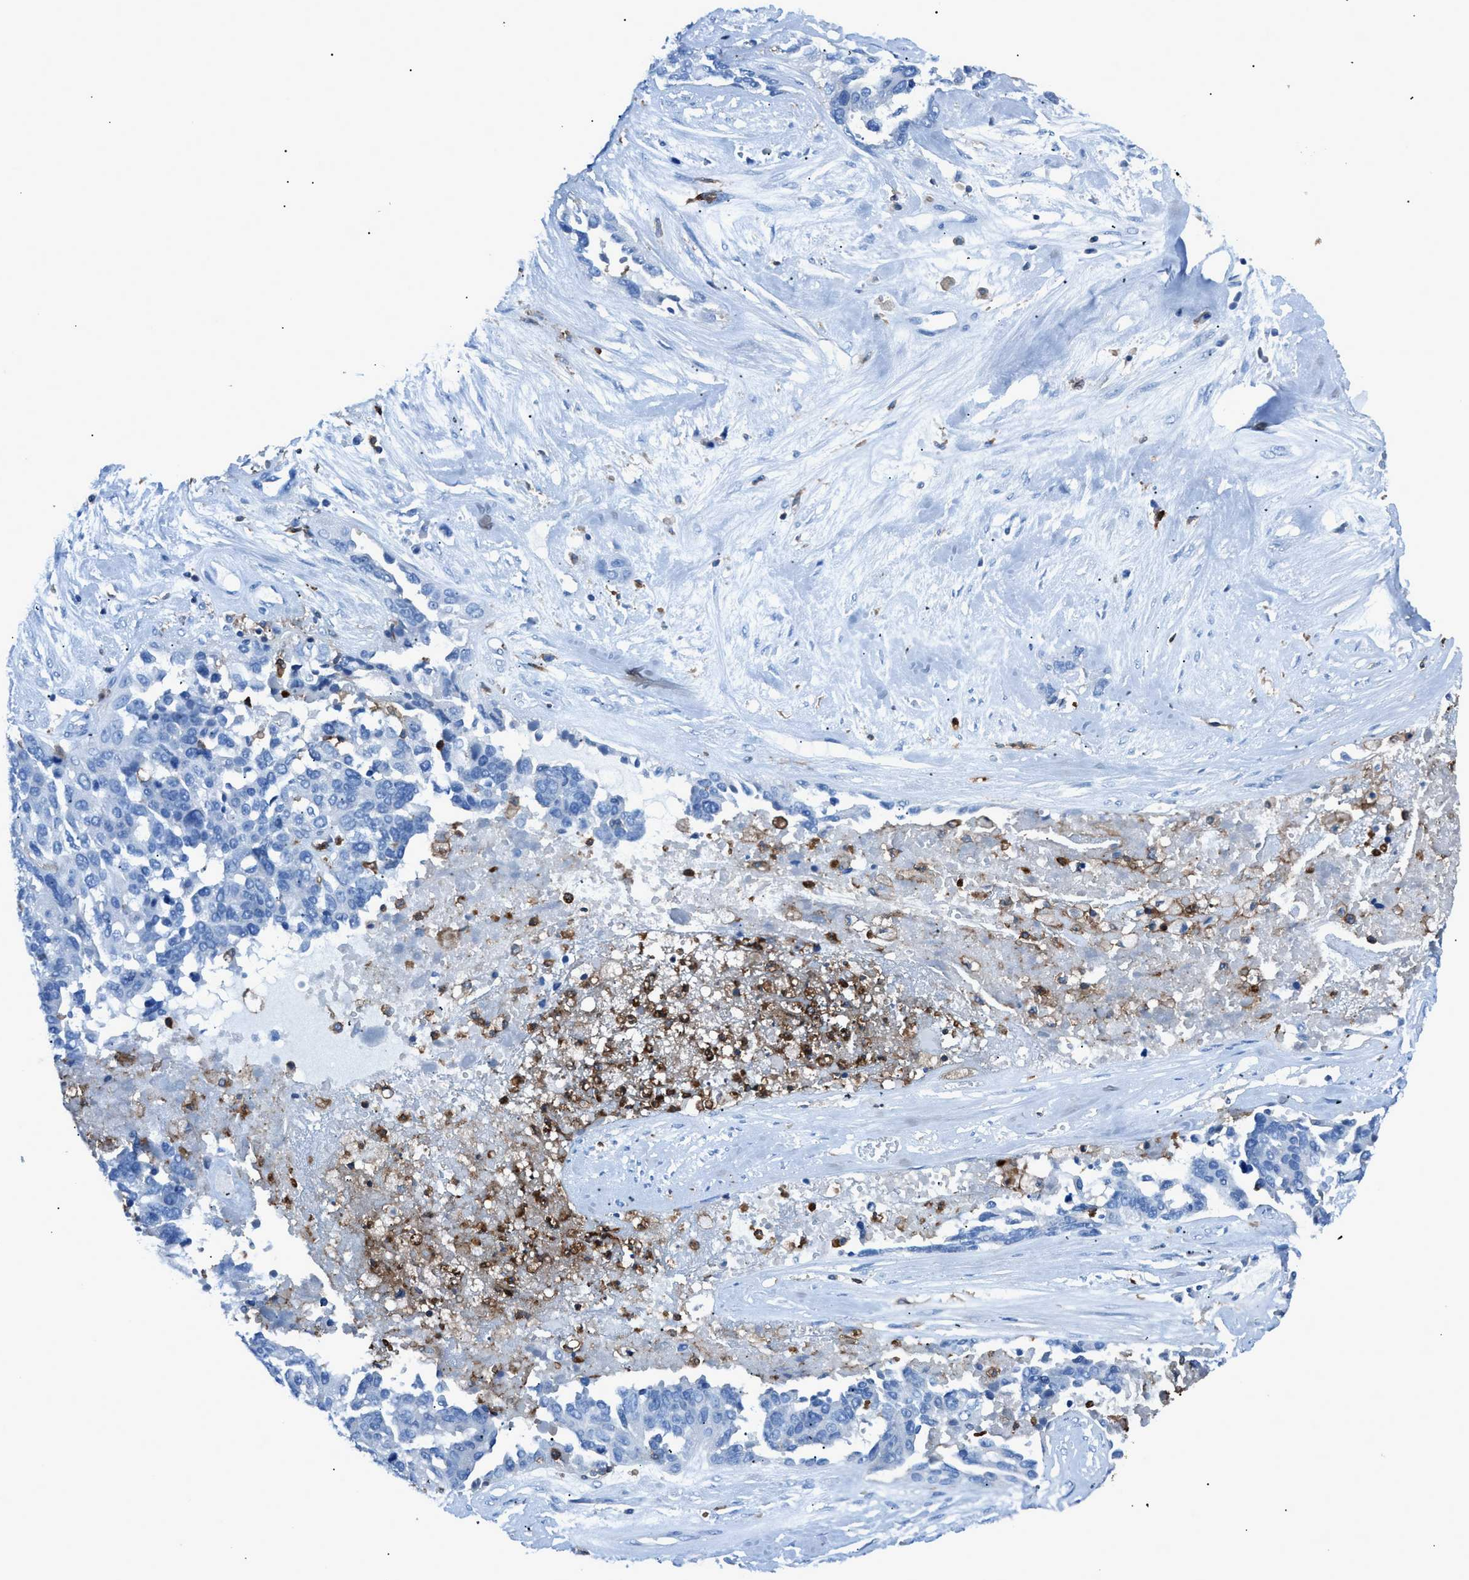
{"staining": {"intensity": "negative", "quantity": "none", "location": "none"}, "tissue": "ovarian cancer", "cell_type": "Tumor cells", "image_type": "cancer", "snomed": [{"axis": "morphology", "description": "Cystadenocarcinoma, serous, NOS"}, {"axis": "topography", "description": "Ovary"}], "caption": "Serous cystadenocarcinoma (ovarian) was stained to show a protein in brown. There is no significant staining in tumor cells.", "gene": "ITGB2", "patient": {"sex": "female", "age": 44}}